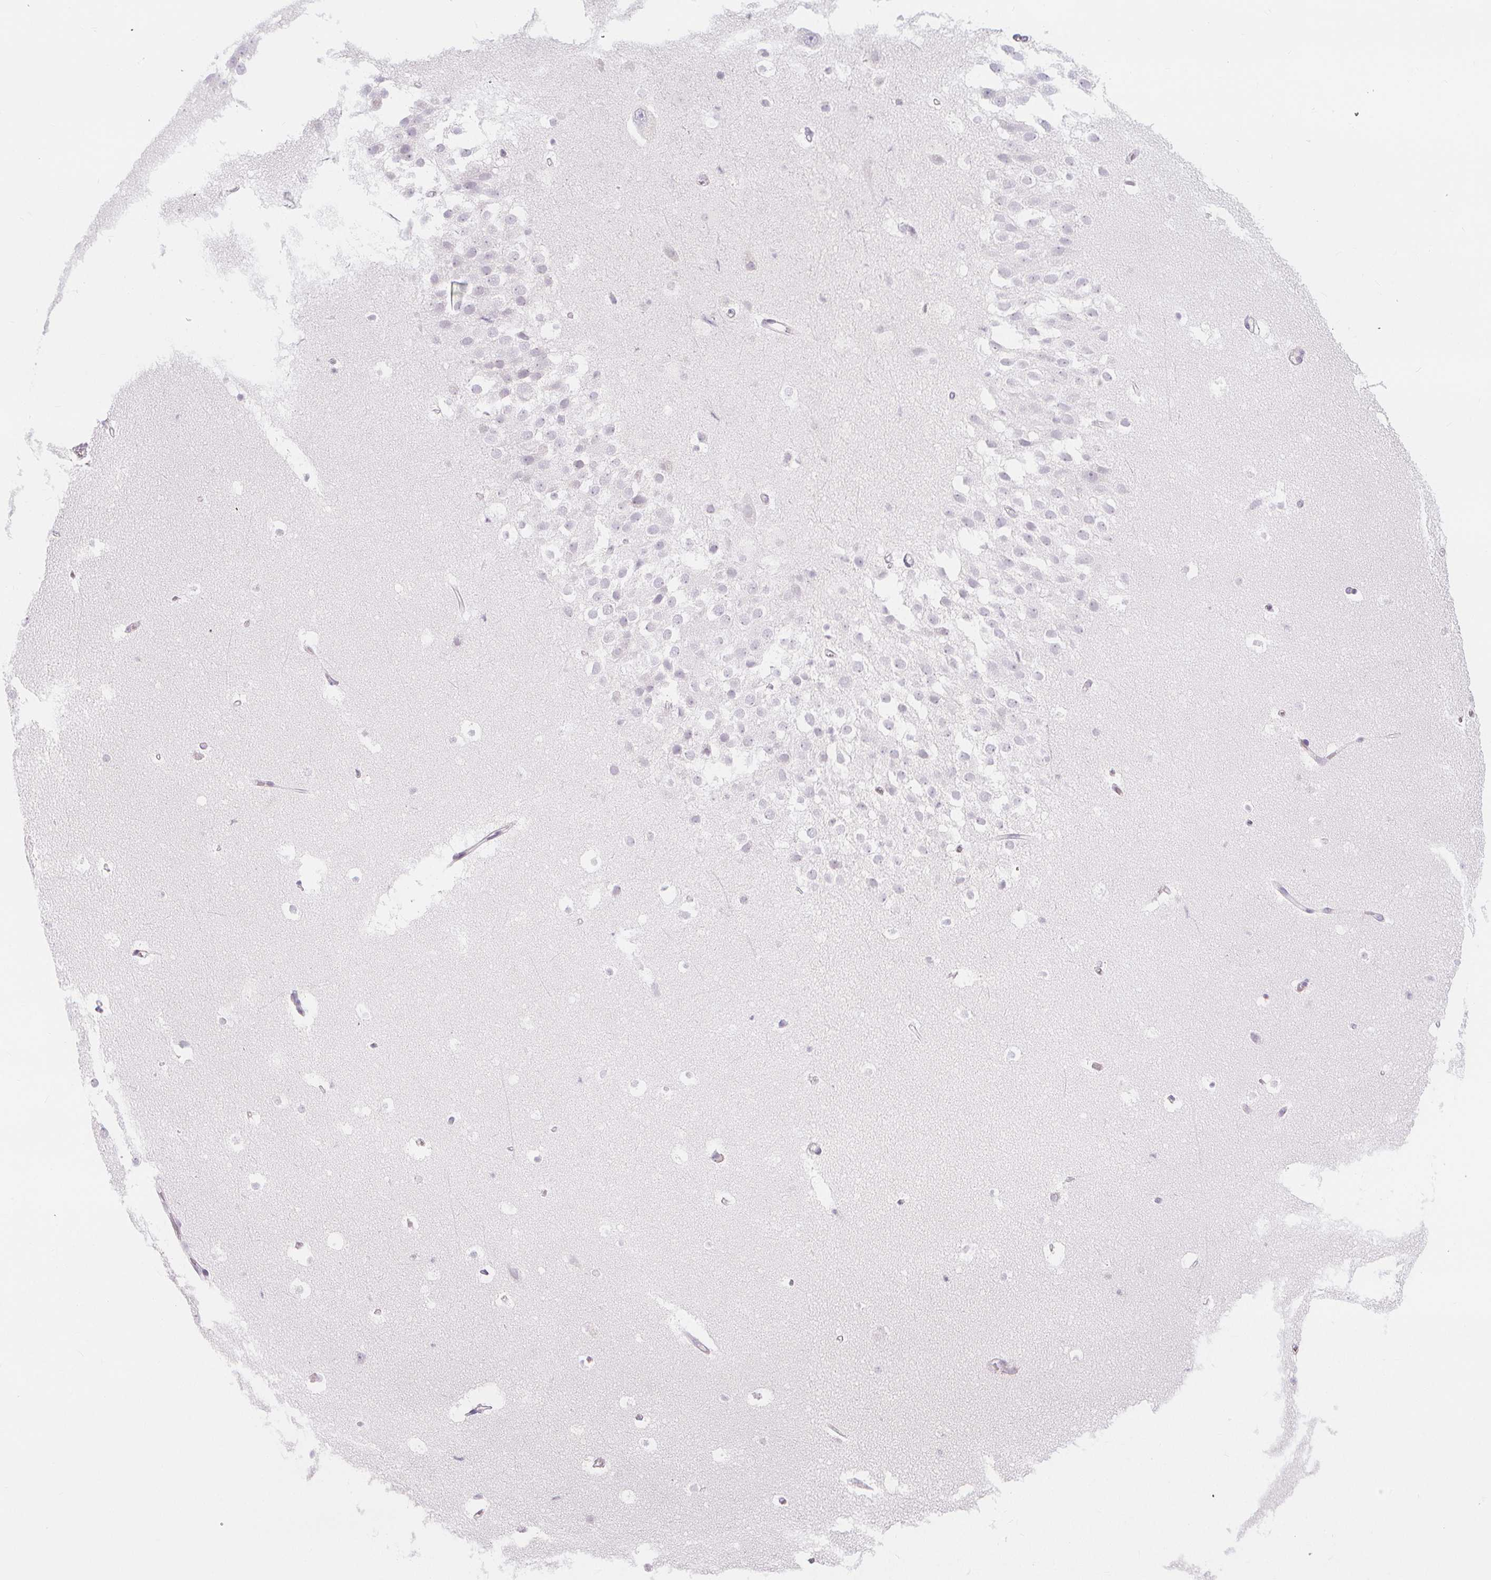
{"staining": {"intensity": "negative", "quantity": "none", "location": "none"}, "tissue": "hippocampus", "cell_type": "Glial cells", "image_type": "normal", "snomed": [{"axis": "morphology", "description": "Normal tissue, NOS"}, {"axis": "topography", "description": "Hippocampus"}], "caption": "Glial cells show no significant protein positivity in unremarkable hippocampus.", "gene": "TIPIN", "patient": {"sex": "male", "age": 26}}